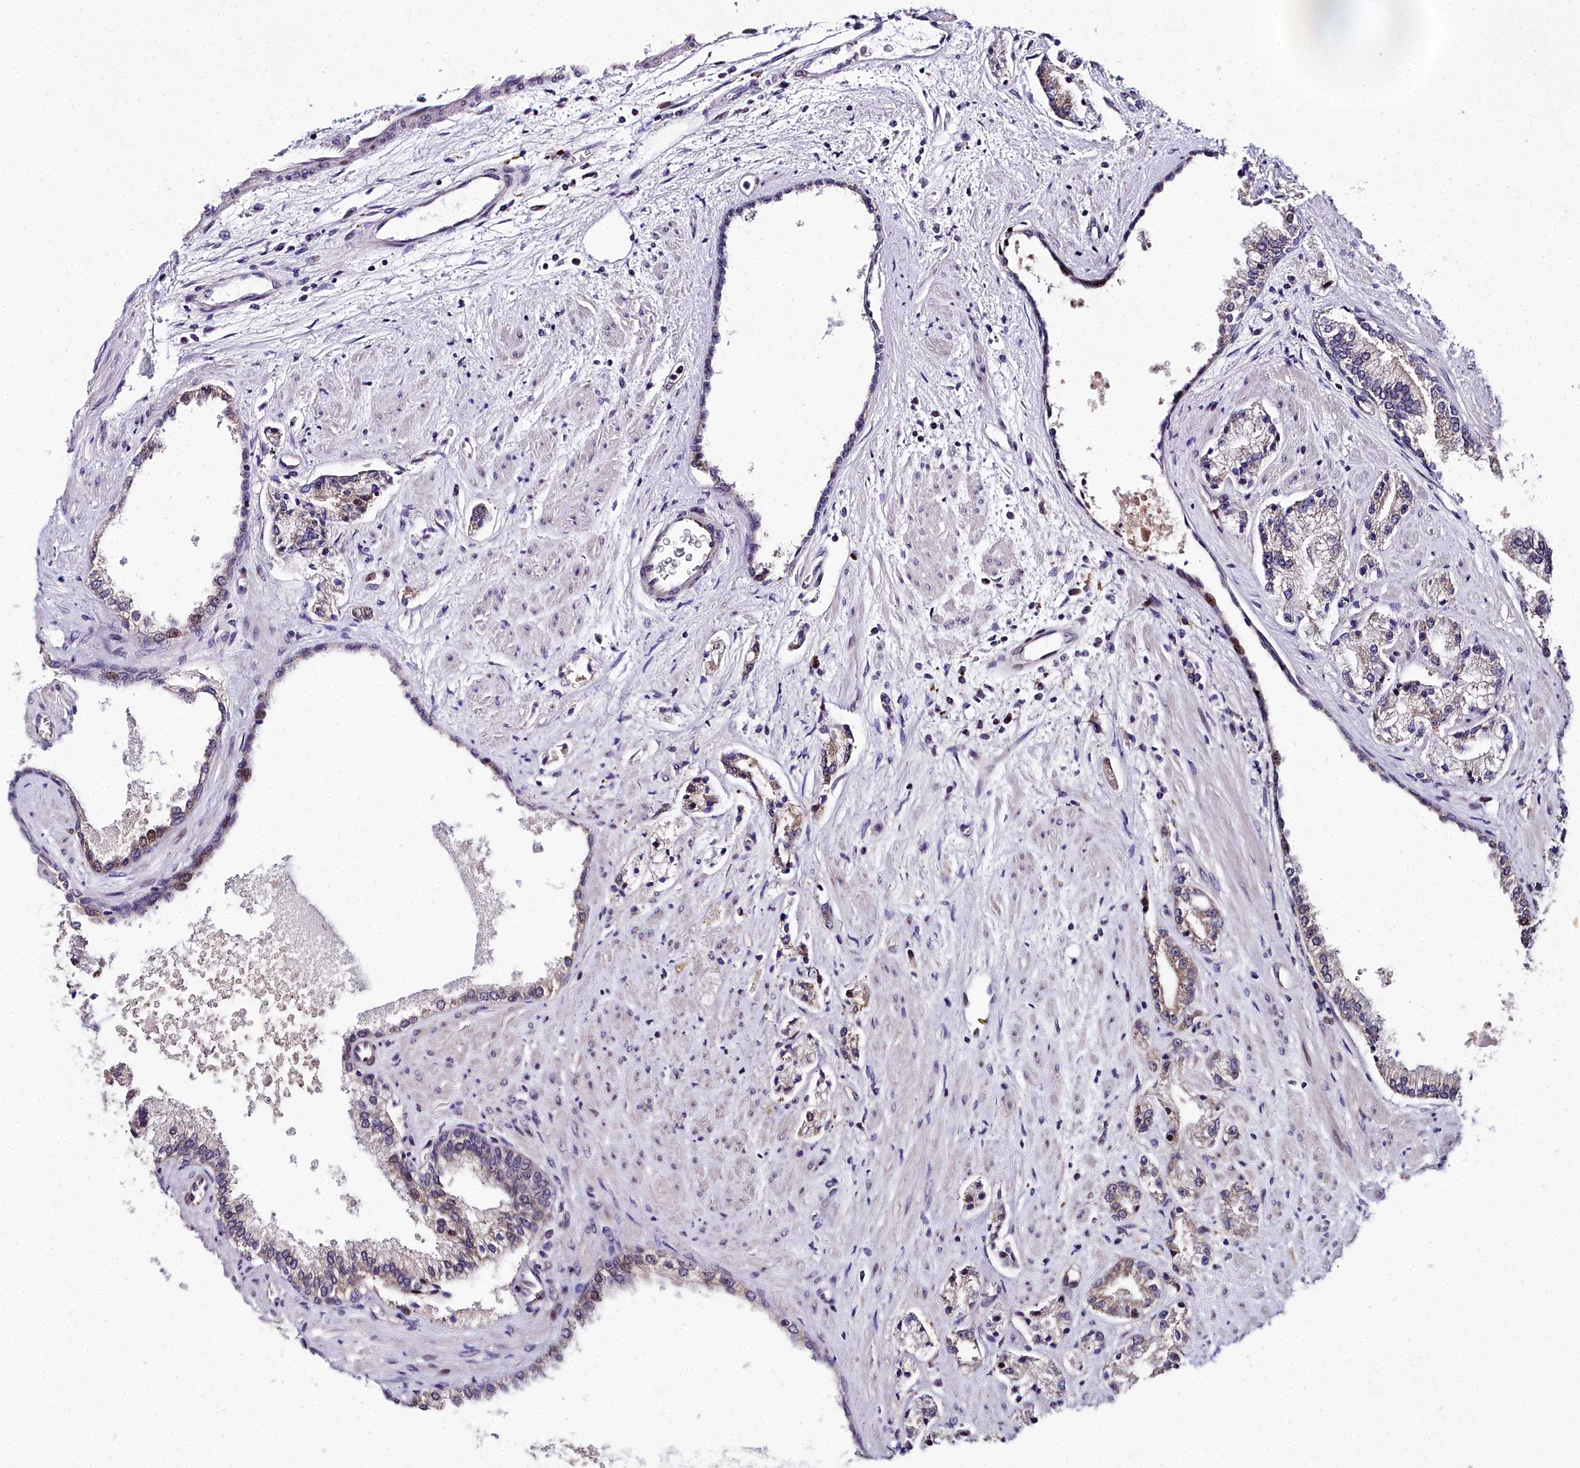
{"staining": {"intensity": "weak", "quantity": "25%-75%", "location": "cytoplasmic/membranous"}, "tissue": "prostate cancer", "cell_type": "Tumor cells", "image_type": "cancer", "snomed": [{"axis": "morphology", "description": "Adenocarcinoma, High grade"}, {"axis": "topography", "description": "Prostate"}], "caption": "Brown immunohistochemical staining in high-grade adenocarcinoma (prostate) displays weak cytoplasmic/membranous positivity in about 25%-75% of tumor cells. The staining was performed using DAB, with brown indicating positive protein expression. Nuclei are stained blue with hematoxylin.", "gene": "AP1M1", "patient": {"sex": "male", "age": 67}}